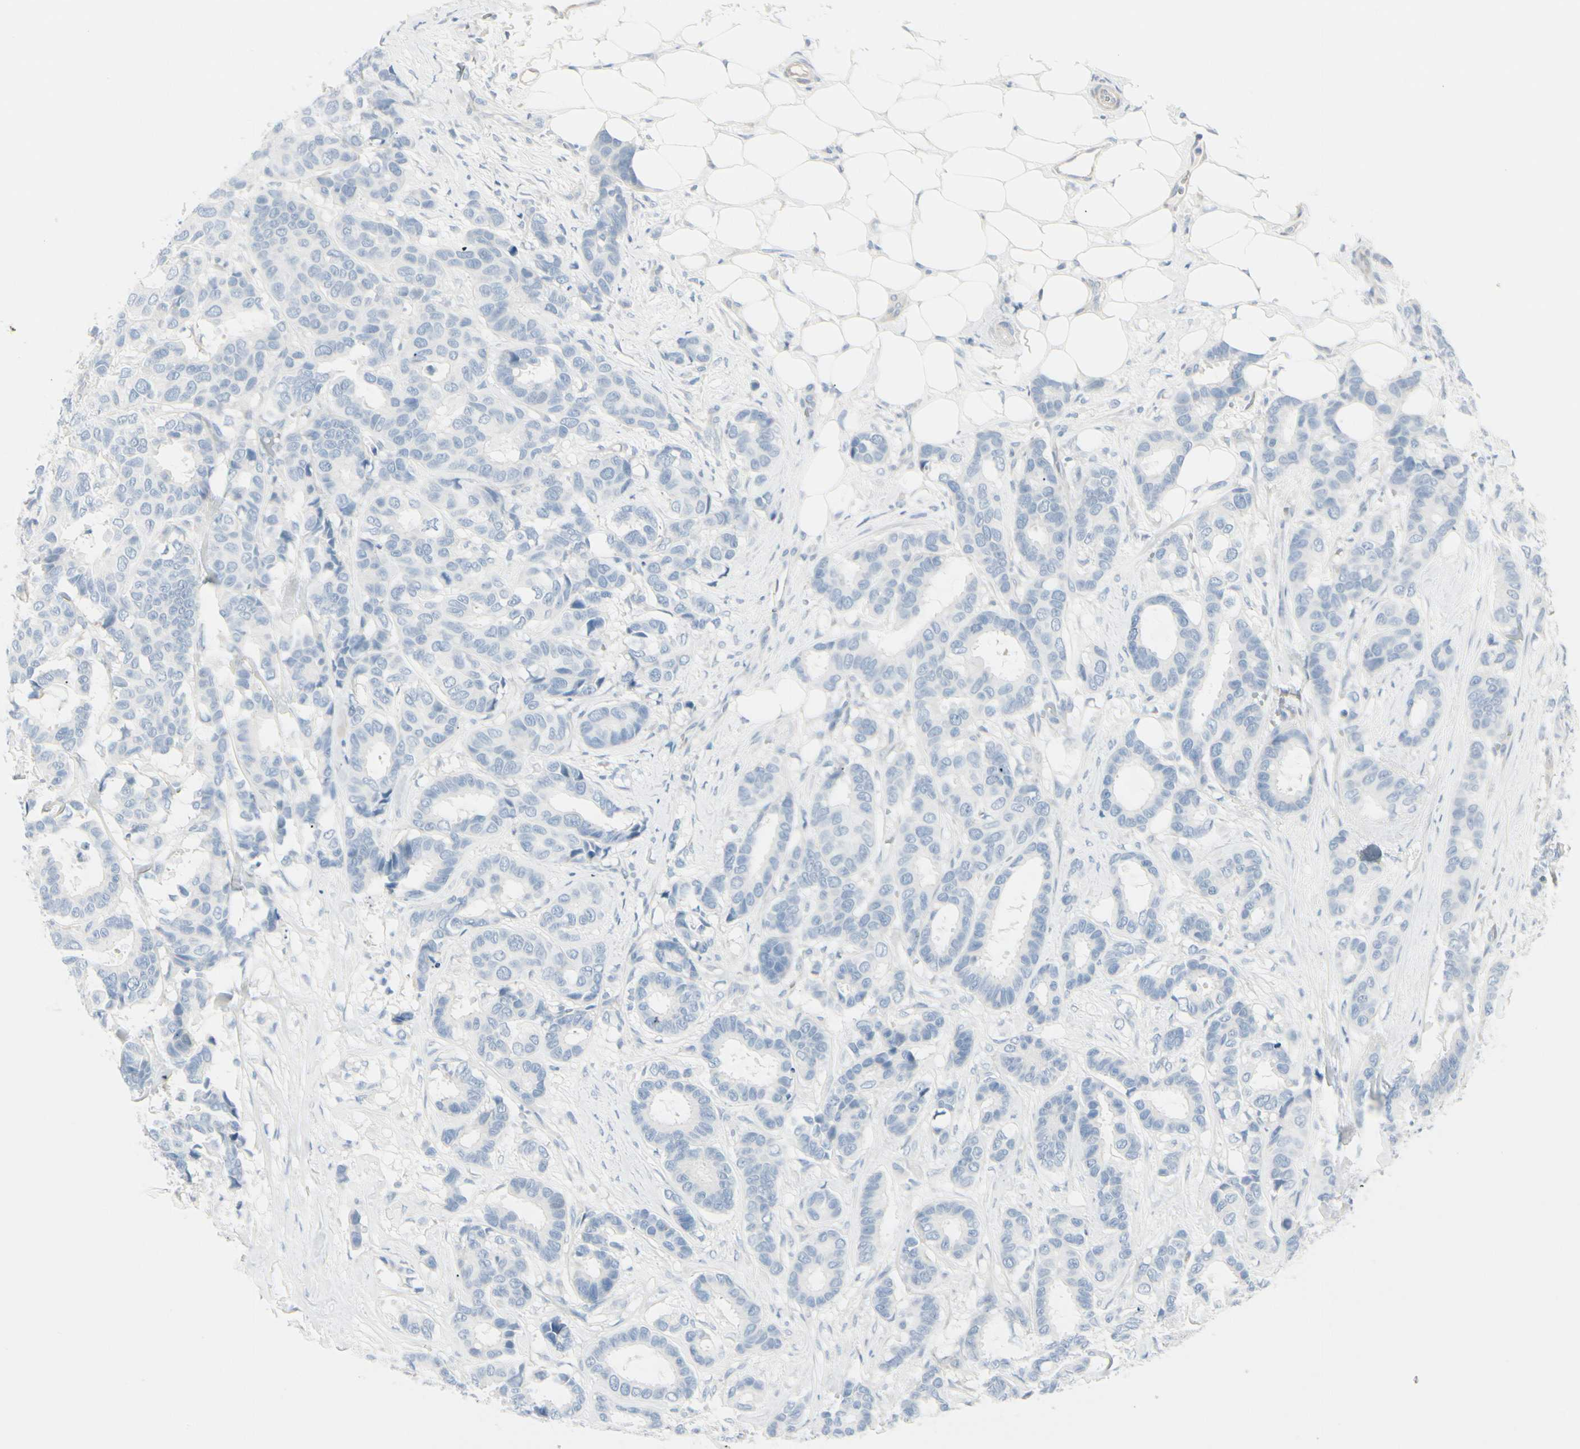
{"staining": {"intensity": "negative", "quantity": "none", "location": "none"}, "tissue": "breast cancer", "cell_type": "Tumor cells", "image_type": "cancer", "snomed": [{"axis": "morphology", "description": "Duct carcinoma"}, {"axis": "topography", "description": "Breast"}], "caption": "The photomicrograph shows no significant staining in tumor cells of breast intraductal carcinoma.", "gene": "CDHR5", "patient": {"sex": "female", "age": 87}}